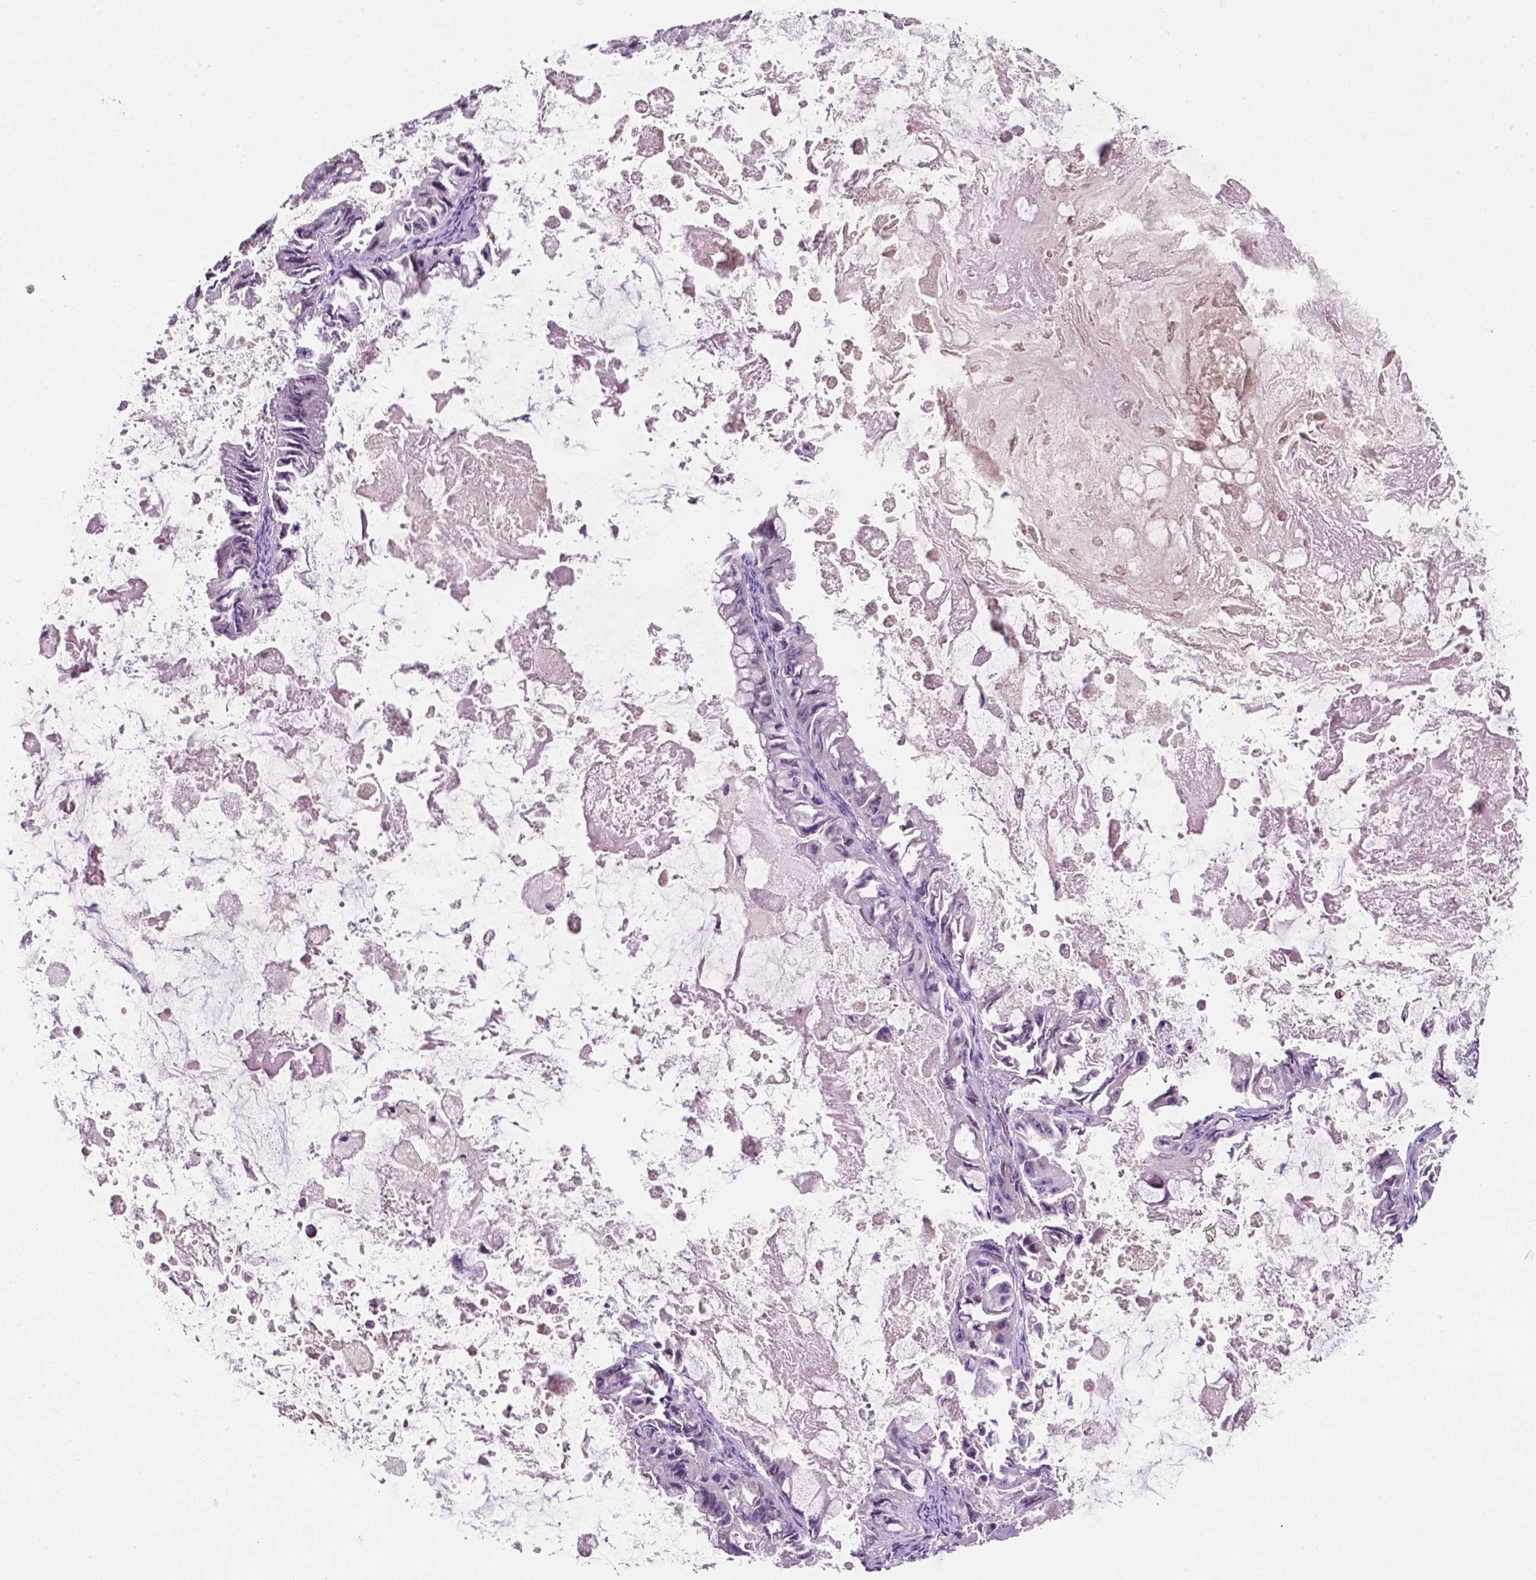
{"staining": {"intensity": "weak", "quantity": "<25%", "location": "nuclear"}, "tissue": "ovarian cancer", "cell_type": "Tumor cells", "image_type": "cancer", "snomed": [{"axis": "morphology", "description": "Cystadenocarcinoma, mucinous, NOS"}, {"axis": "topography", "description": "Ovary"}], "caption": "The photomicrograph demonstrates no significant positivity in tumor cells of ovarian cancer. (DAB (3,3'-diaminobenzidine) IHC visualized using brightfield microscopy, high magnification).", "gene": "TM6SF2", "patient": {"sex": "female", "age": 61}}